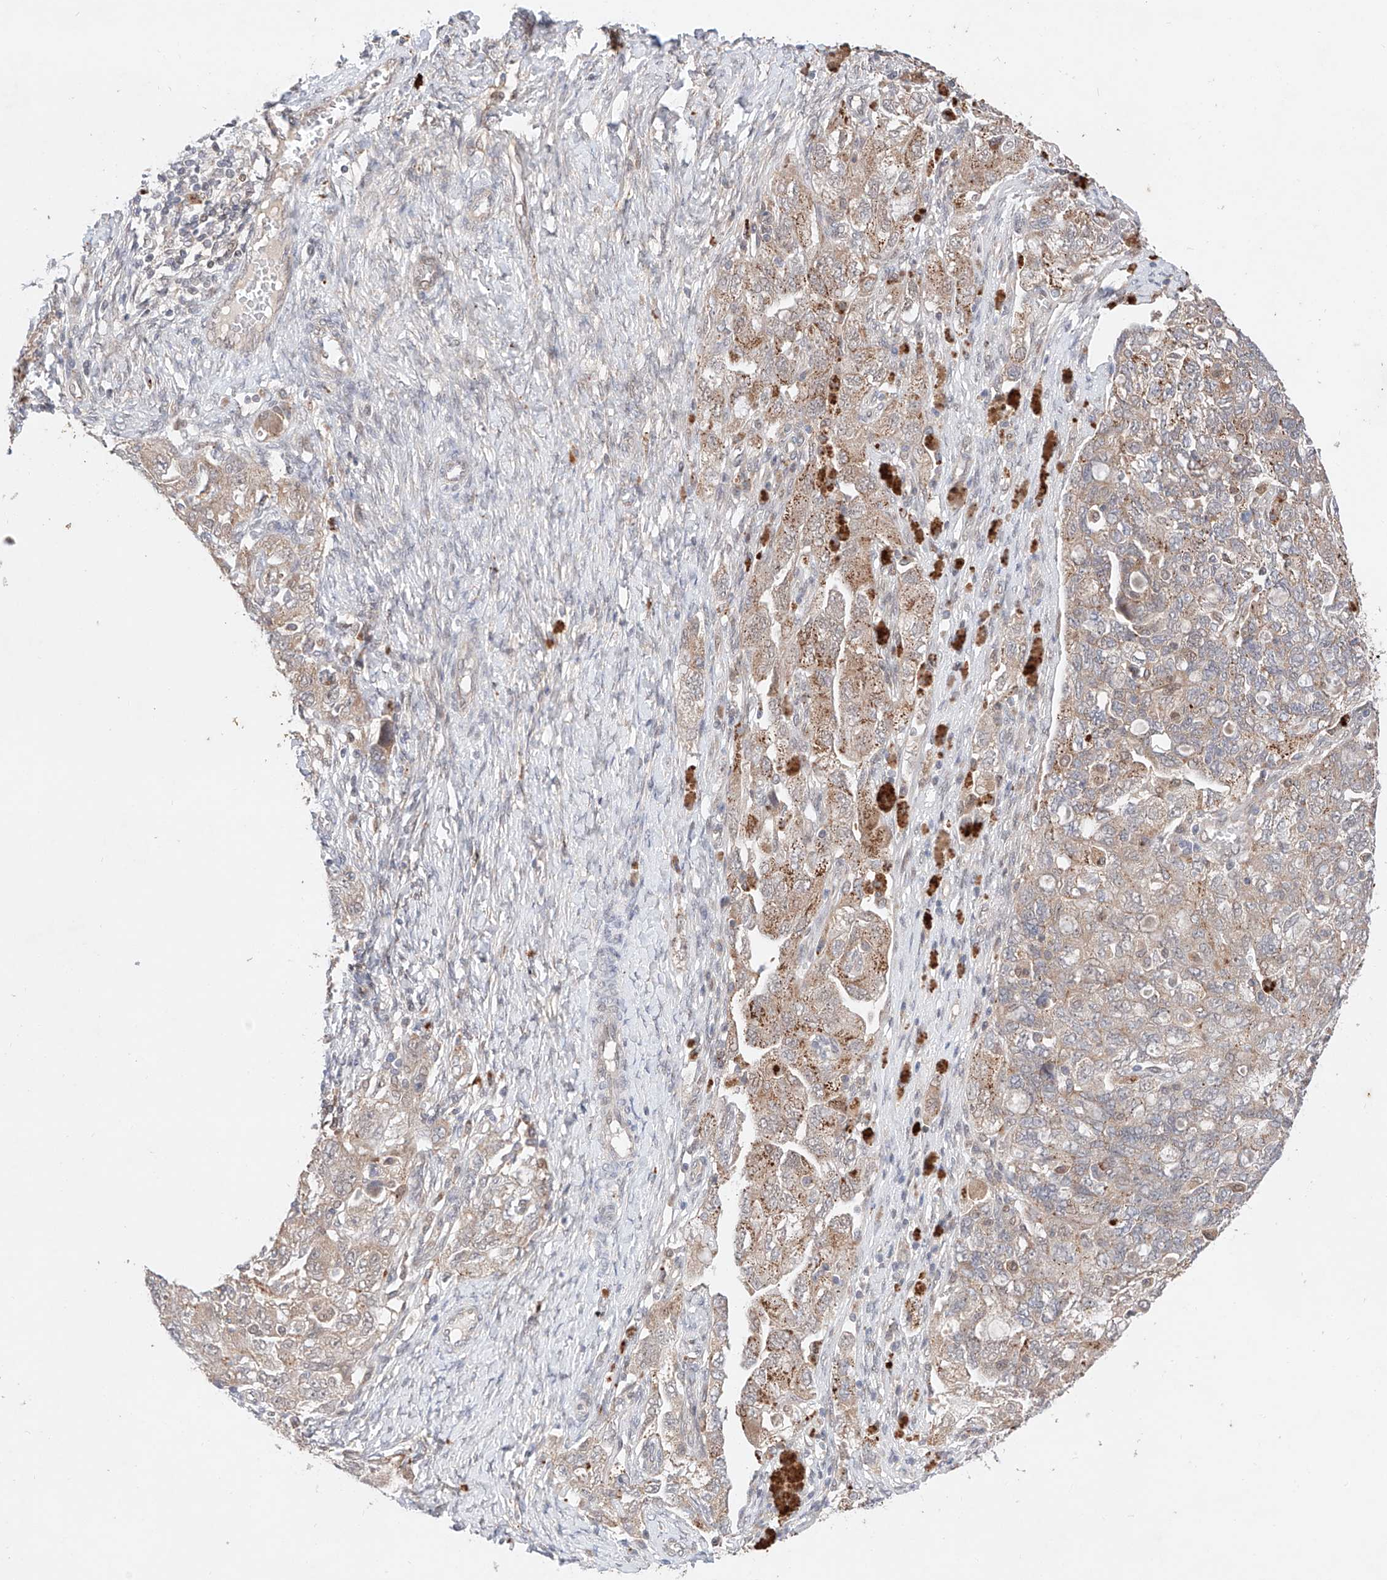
{"staining": {"intensity": "moderate", "quantity": "25%-75%", "location": "cytoplasmic/membranous"}, "tissue": "ovarian cancer", "cell_type": "Tumor cells", "image_type": "cancer", "snomed": [{"axis": "morphology", "description": "Carcinoma, NOS"}, {"axis": "morphology", "description": "Cystadenocarcinoma, serous, NOS"}, {"axis": "topography", "description": "Ovary"}], "caption": "High-magnification brightfield microscopy of ovarian cancer stained with DAB (brown) and counterstained with hematoxylin (blue). tumor cells exhibit moderate cytoplasmic/membranous staining is present in about25%-75% of cells. (DAB (3,3'-diaminobenzidine) IHC, brown staining for protein, blue staining for nuclei).", "gene": "GCNT1", "patient": {"sex": "female", "age": 69}}